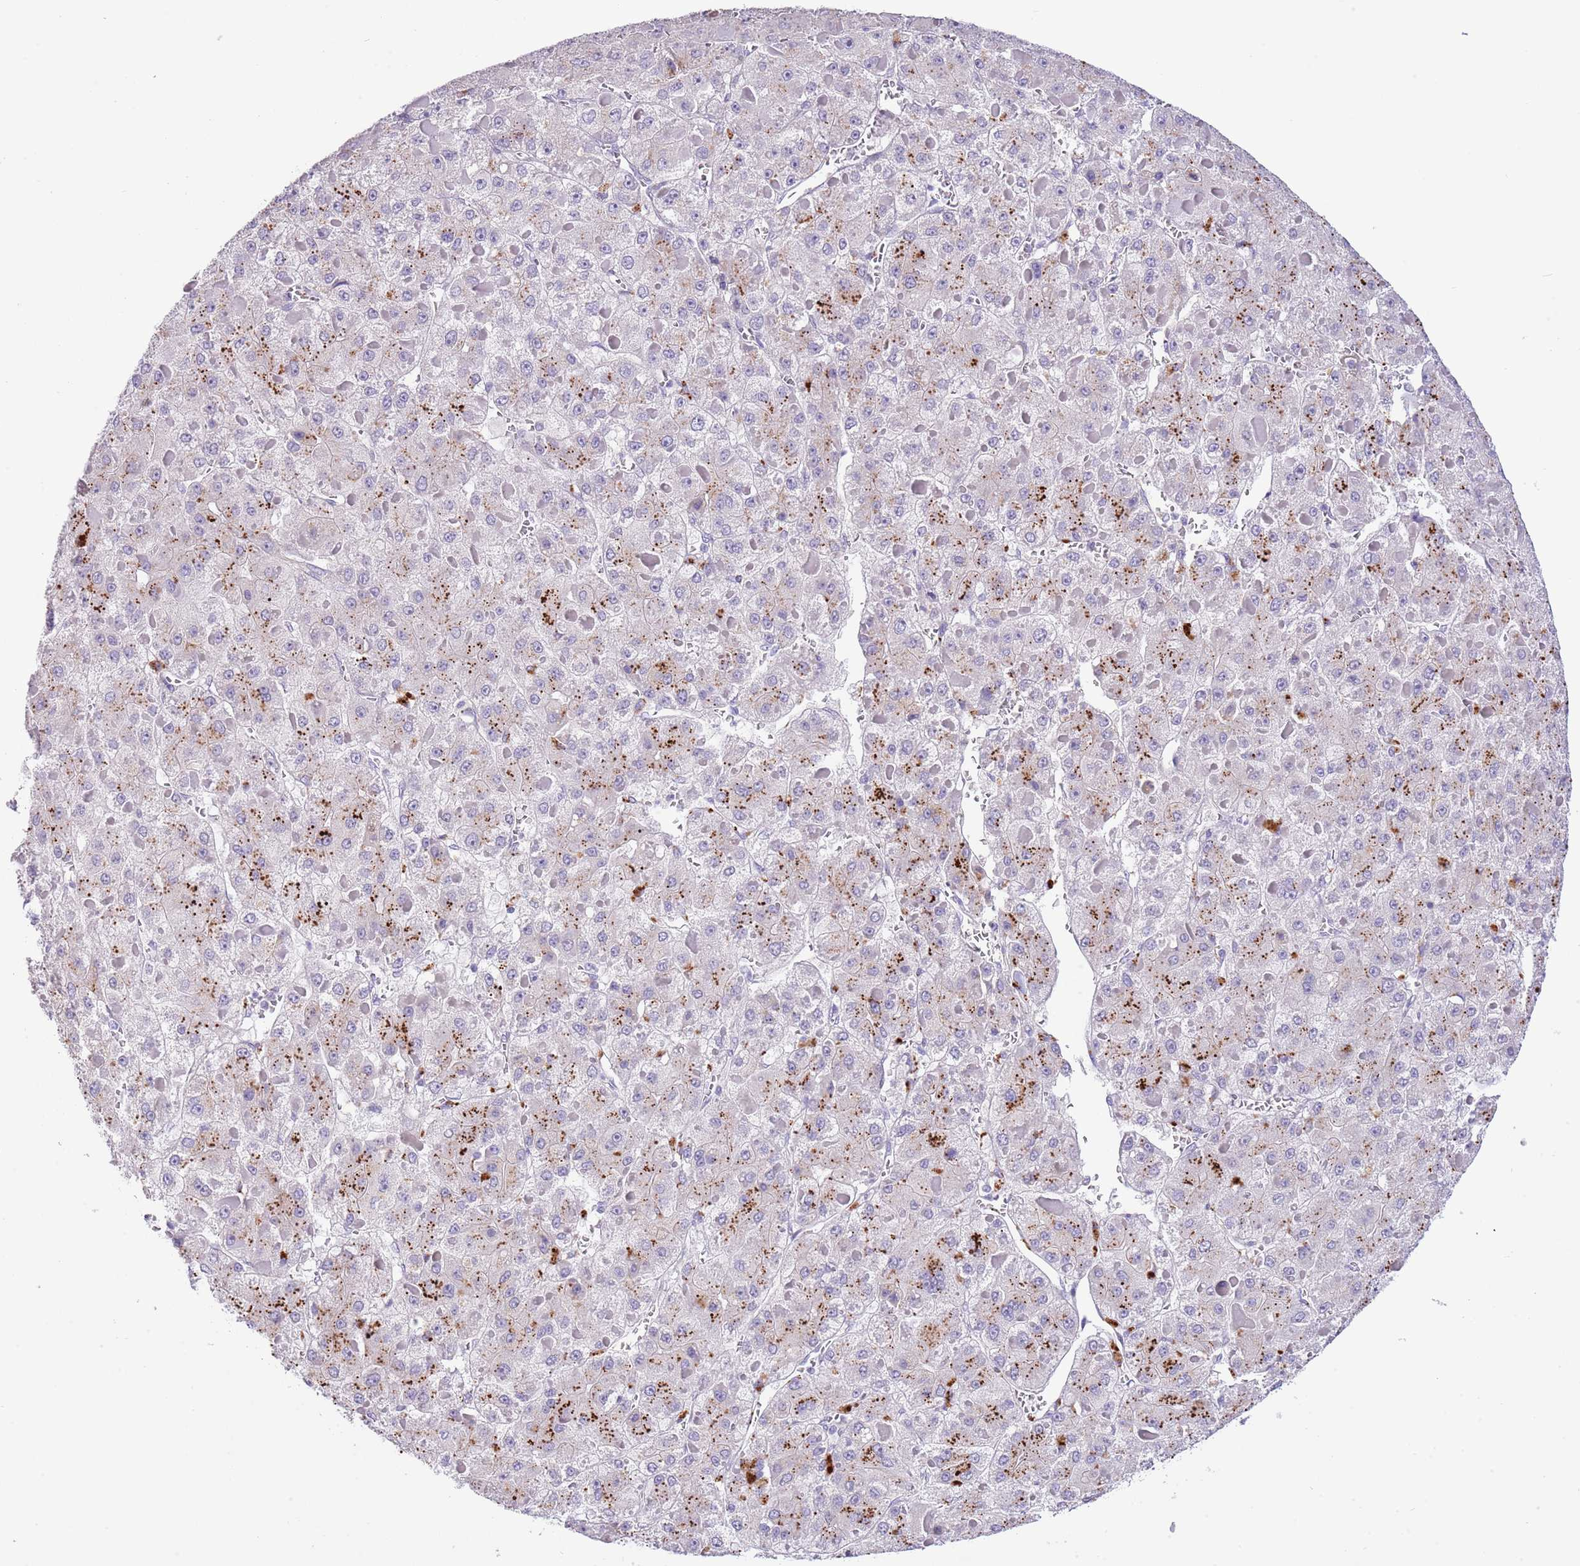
{"staining": {"intensity": "strong", "quantity": "<25%", "location": "cytoplasmic/membranous"}, "tissue": "liver cancer", "cell_type": "Tumor cells", "image_type": "cancer", "snomed": [{"axis": "morphology", "description": "Carcinoma, Hepatocellular, NOS"}, {"axis": "topography", "description": "Liver"}], "caption": "The image demonstrates staining of liver cancer (hepatocellular carcinoma), revealing strong cytoplasmic/membranous protein staining (brown color) within tumor cells. Ihc stains the protein of interest in brown and the nuclei are stained blue.", "gene": "ABHD17A", "patient": {"sex": "female", "age": 73}}